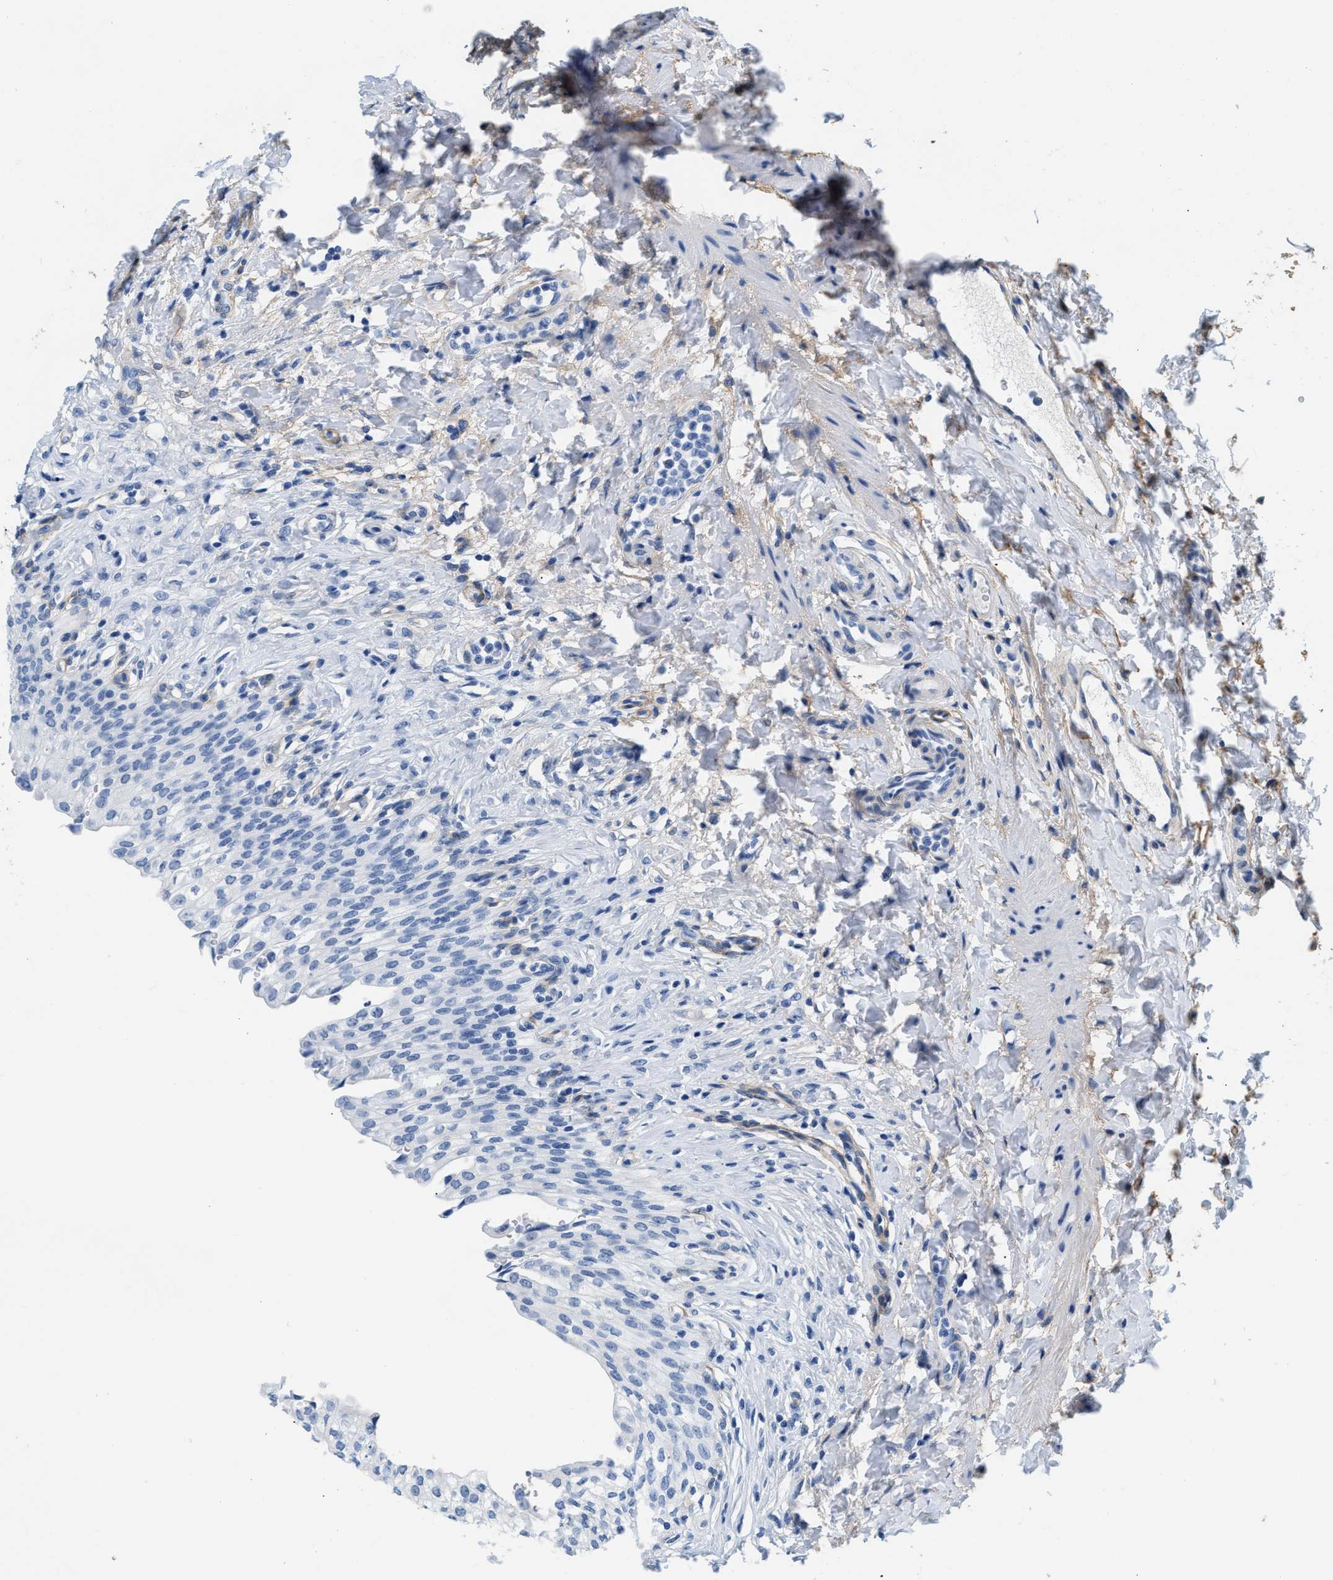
{"staining": {"intensity": "negative", "quantity": "none", "location": "none"}, "tissue": "urinary bladder", "cell_type": "Urothelial cells", "image_type": "normal", "snomed": [{"axis": "morphology", "description": "Urothelial carcinoma, High grade"}, {"axis": "topography", "description": "Urinary bladder"}], "caption": "High power microscopy photomicrograph of an immunohistochemistry histopathology image of unremarkable urinary bladder, revealing no significant expression in urothelial cells. The staining is performed using DAB brown chromogen with nuclei counter-stained in using hematoxylin.", "gene": "PDGFRB", "patient": {"sex": "male", "age": 46}}